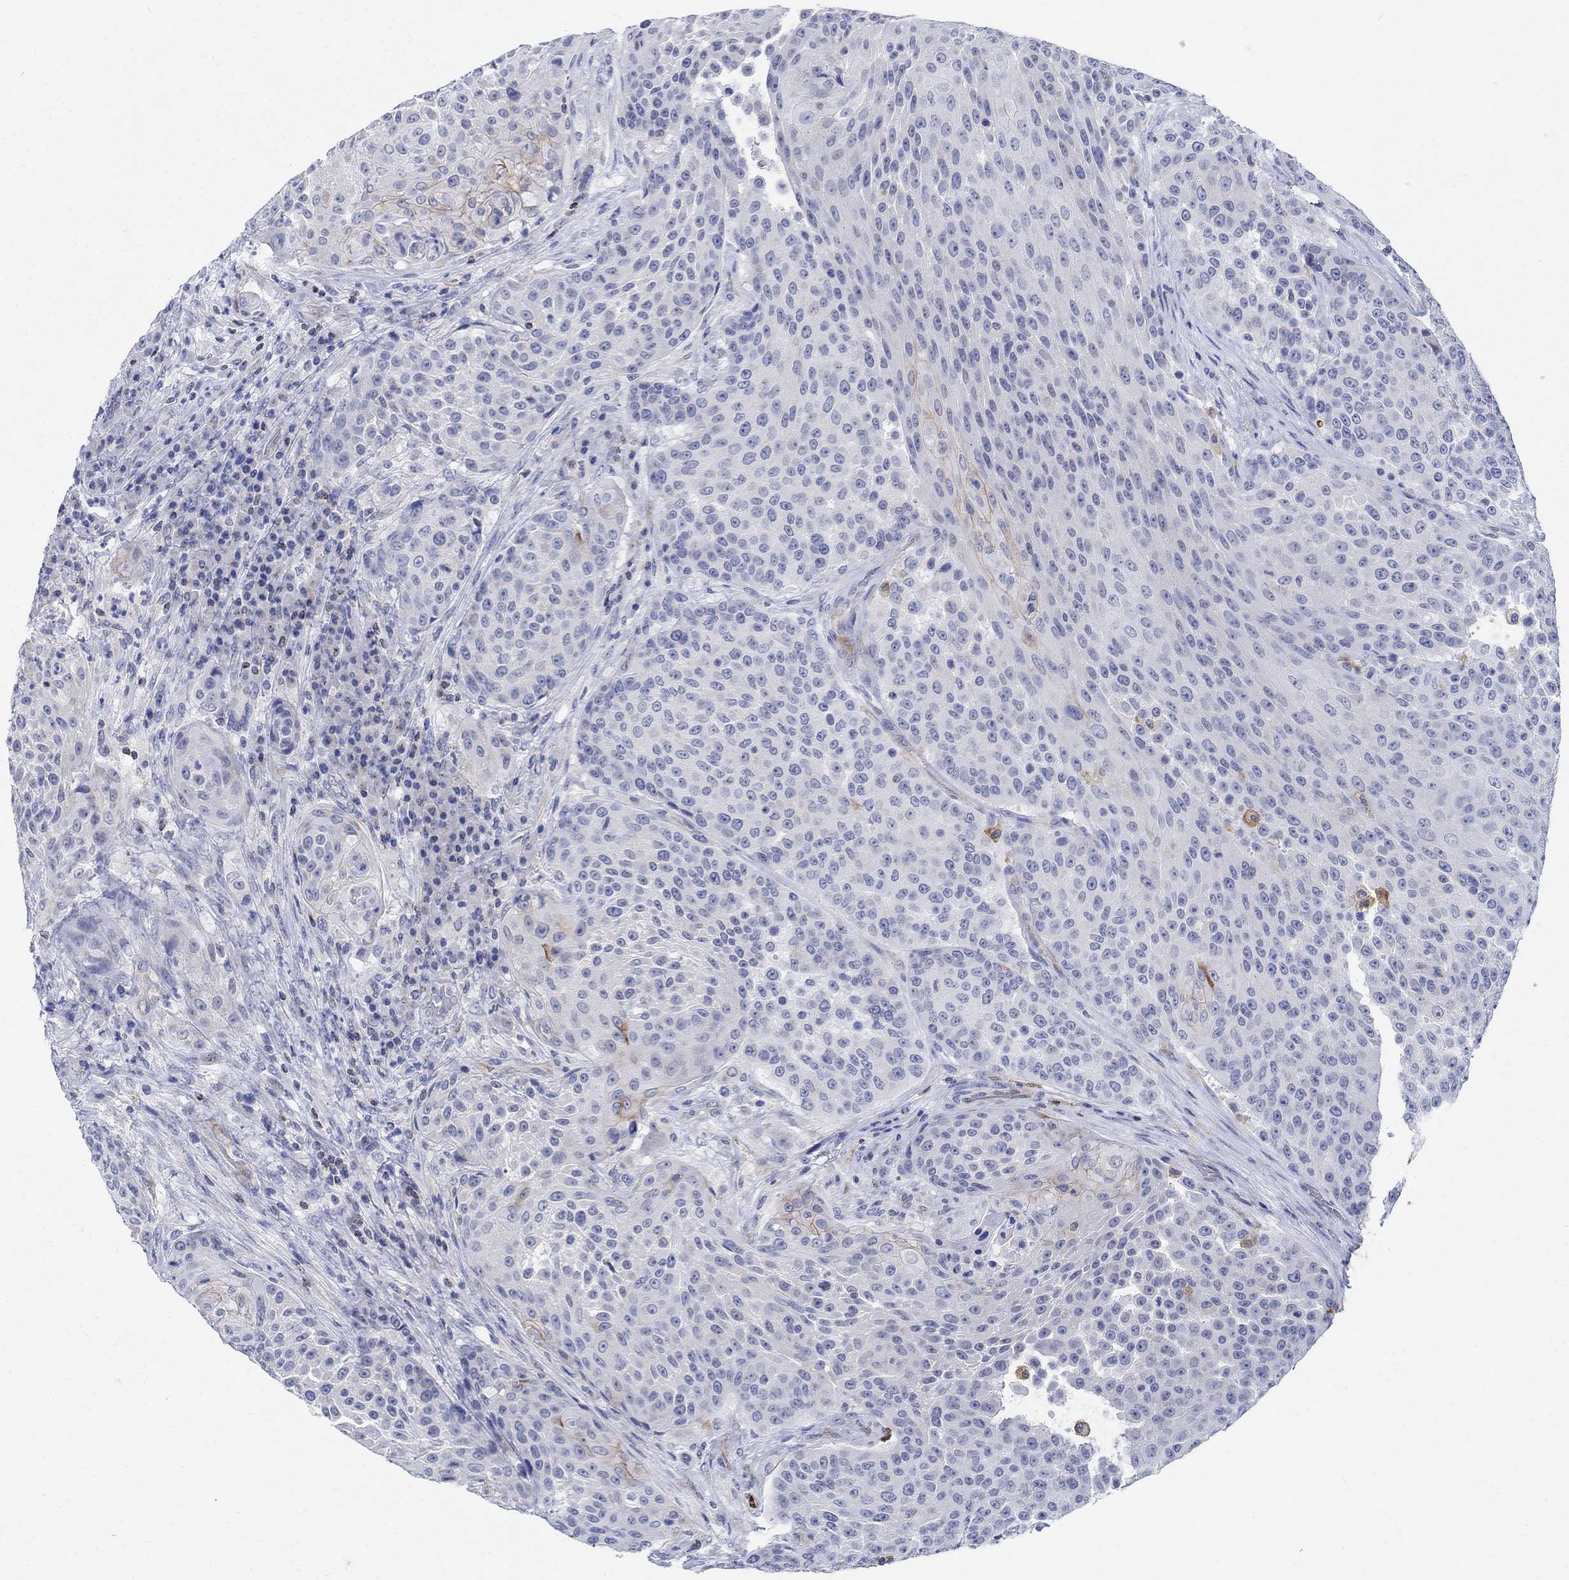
{"staining": {"intensity": "weak", "quantity": "<25%", "location": "cytoplasmic/membranous"}, "tissue": "urothelial cancer", "cell_type": "Tumor cells", "image_type": "cancer", "snomed": [{"axis": "morphology", "description": "Urothelial carcinoma, High grade"}, {"axis": "topography", "description": "Urinary bladder"}], "caption": "IHC histopathology image of human high-grade urothelial carcinoma stained for a protein (brown), which demonstrates no staining in tumor cells.", "gene": "PHF21B", "patient": {"sex": "female", "age": 63}}